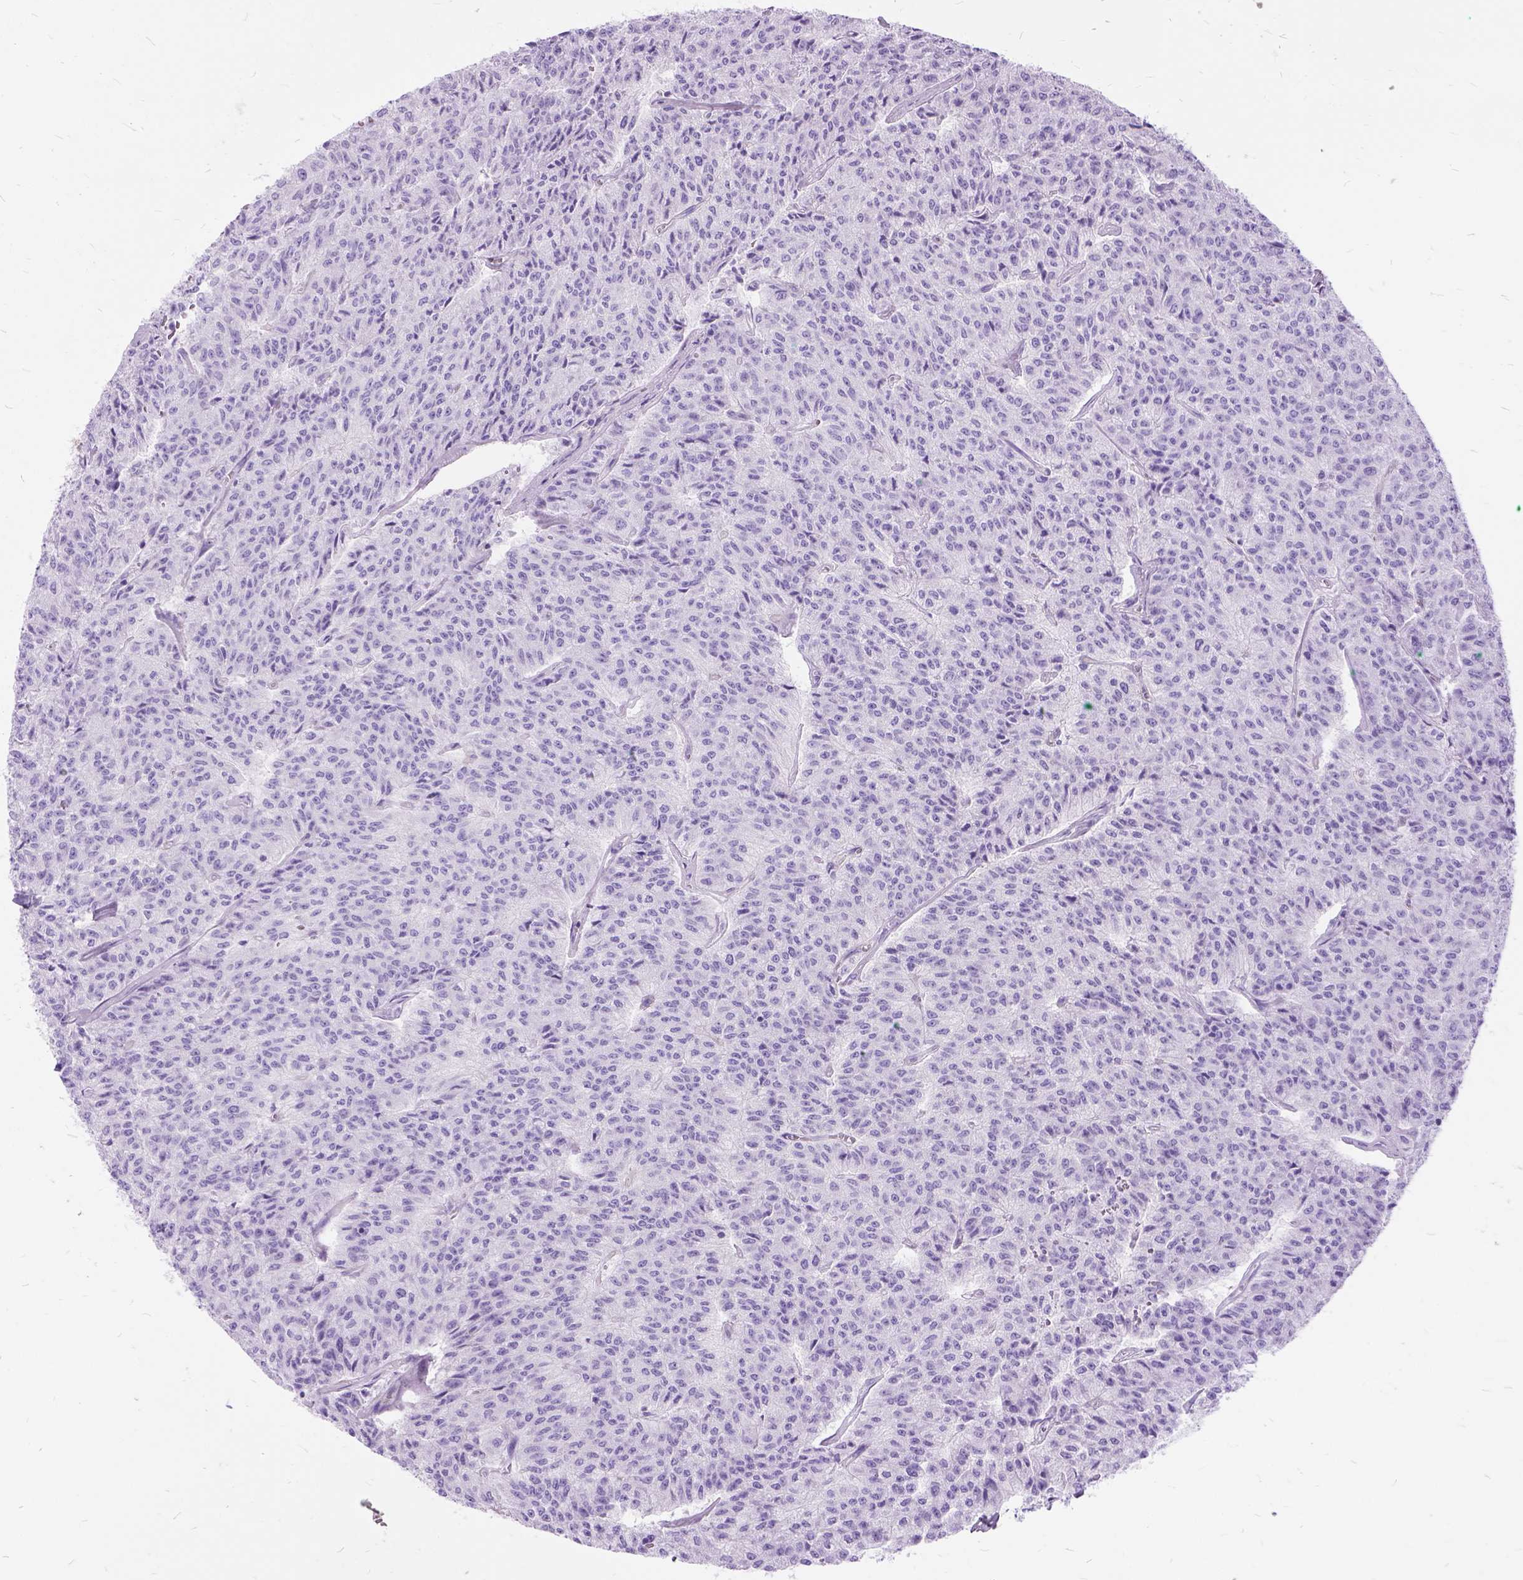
{"staining": {"intensity": "negative", "quantity": "none", "location": "none"}, "tissue": "carcinoid", "cell_type": "Tumor cells", "image_type": "cancer", "snomed": [{"axis": "morphology", "description": "Carcinoid, malignant, NOS"}, {"axis": "topography", "description": "Lung"}], "caption": "Tumor cells are negative for protein expression in human carcinoid (malignant).", "gene": "ARL9", "patient": {"sex": "male", "age": 71}}